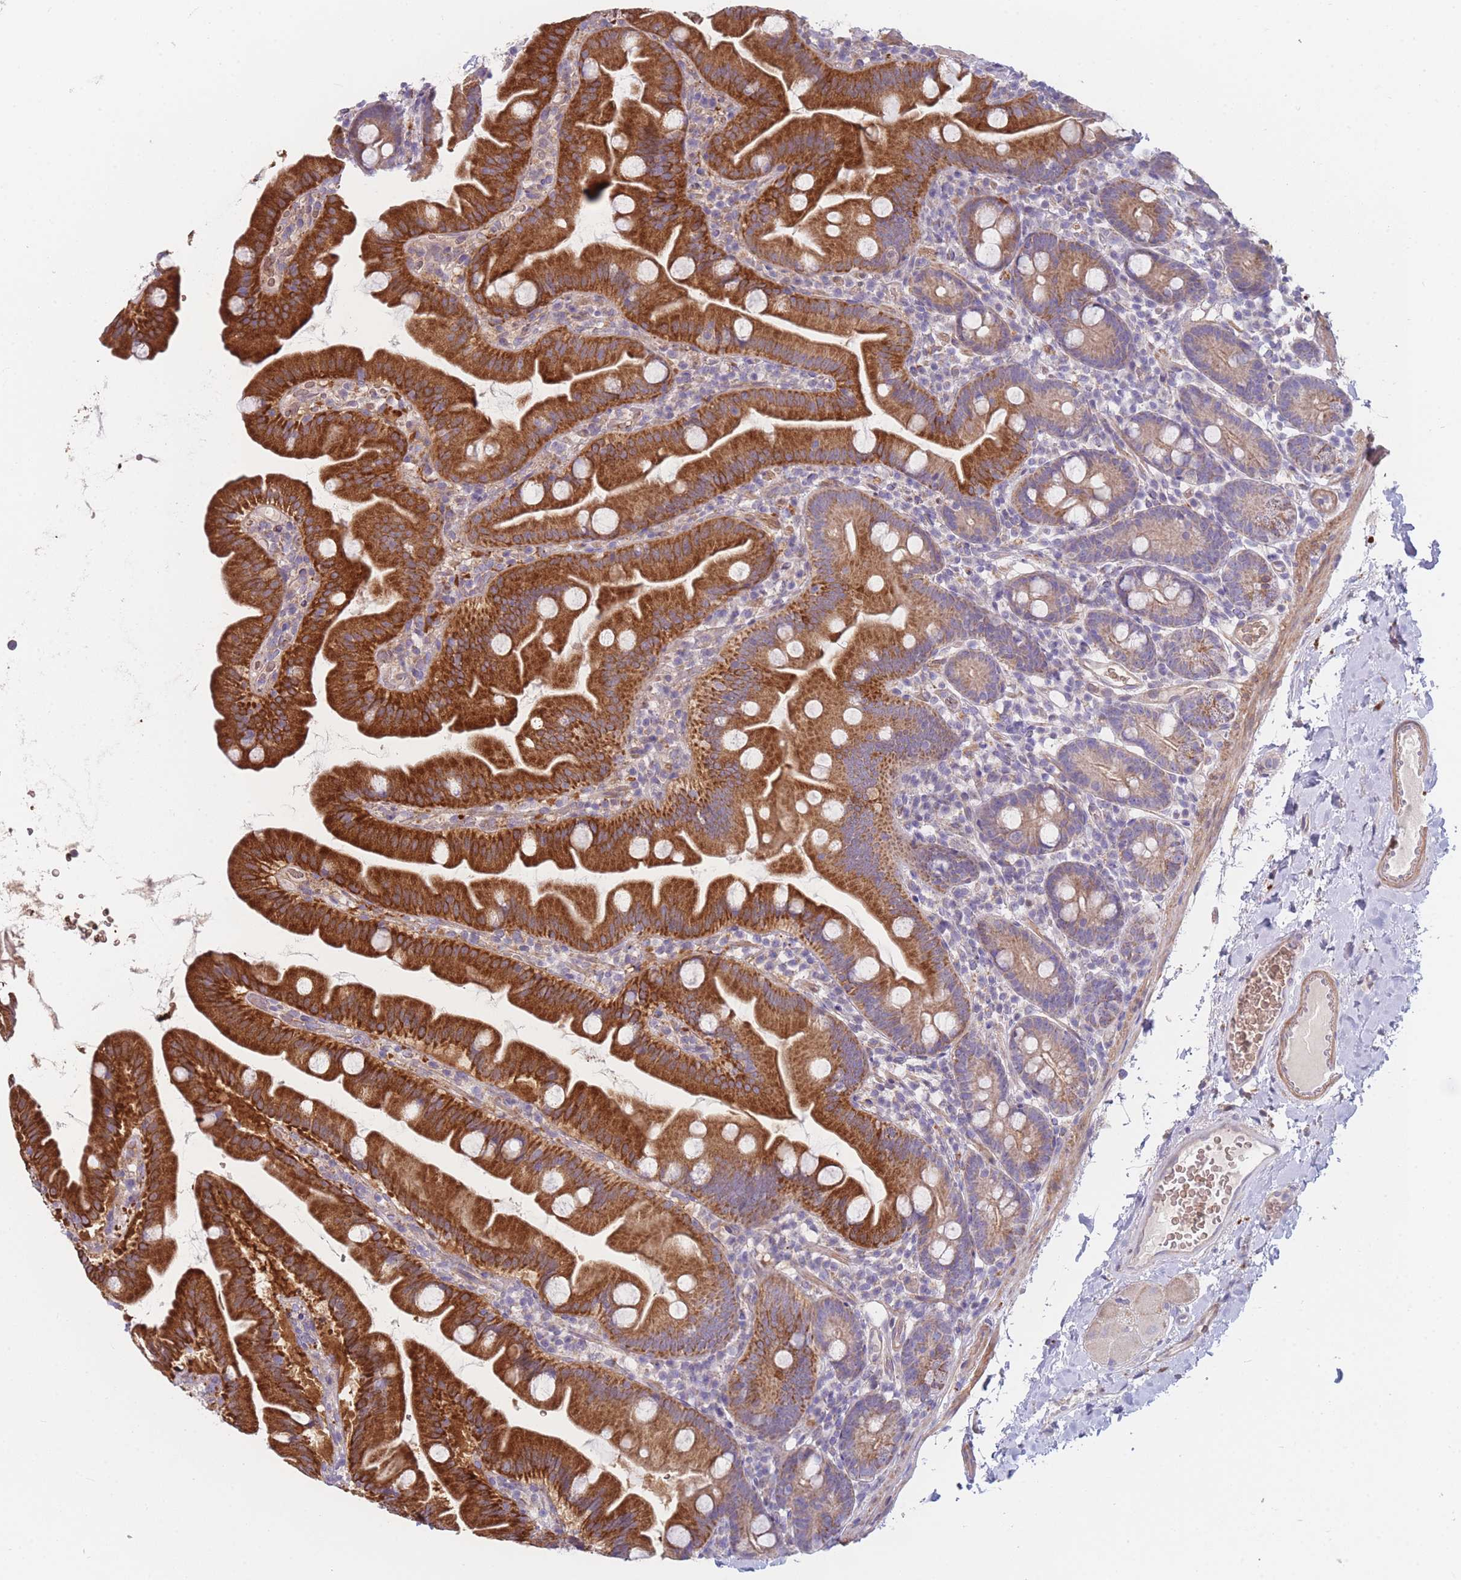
{"staining": {"intensity": "strong", "quantity": "25%-75%", "location": "cytoplasmic/membranous"}, "tissue": "small intestine", "cell_type": "Glandular cells", "image_type": "normal", "snomed": [{"axis": "morphology", "description": "Normal tissue, NOS"}, {"axis": "topography", "description": "Small intestine"}], "caption": "The immunohistochemical stain shows strong cytoplasmic/membranous positivity in glandular cells of unremarkable small intestine.", "gene": "SMPD4", "patient": {"sex": "female", "age": 68}}